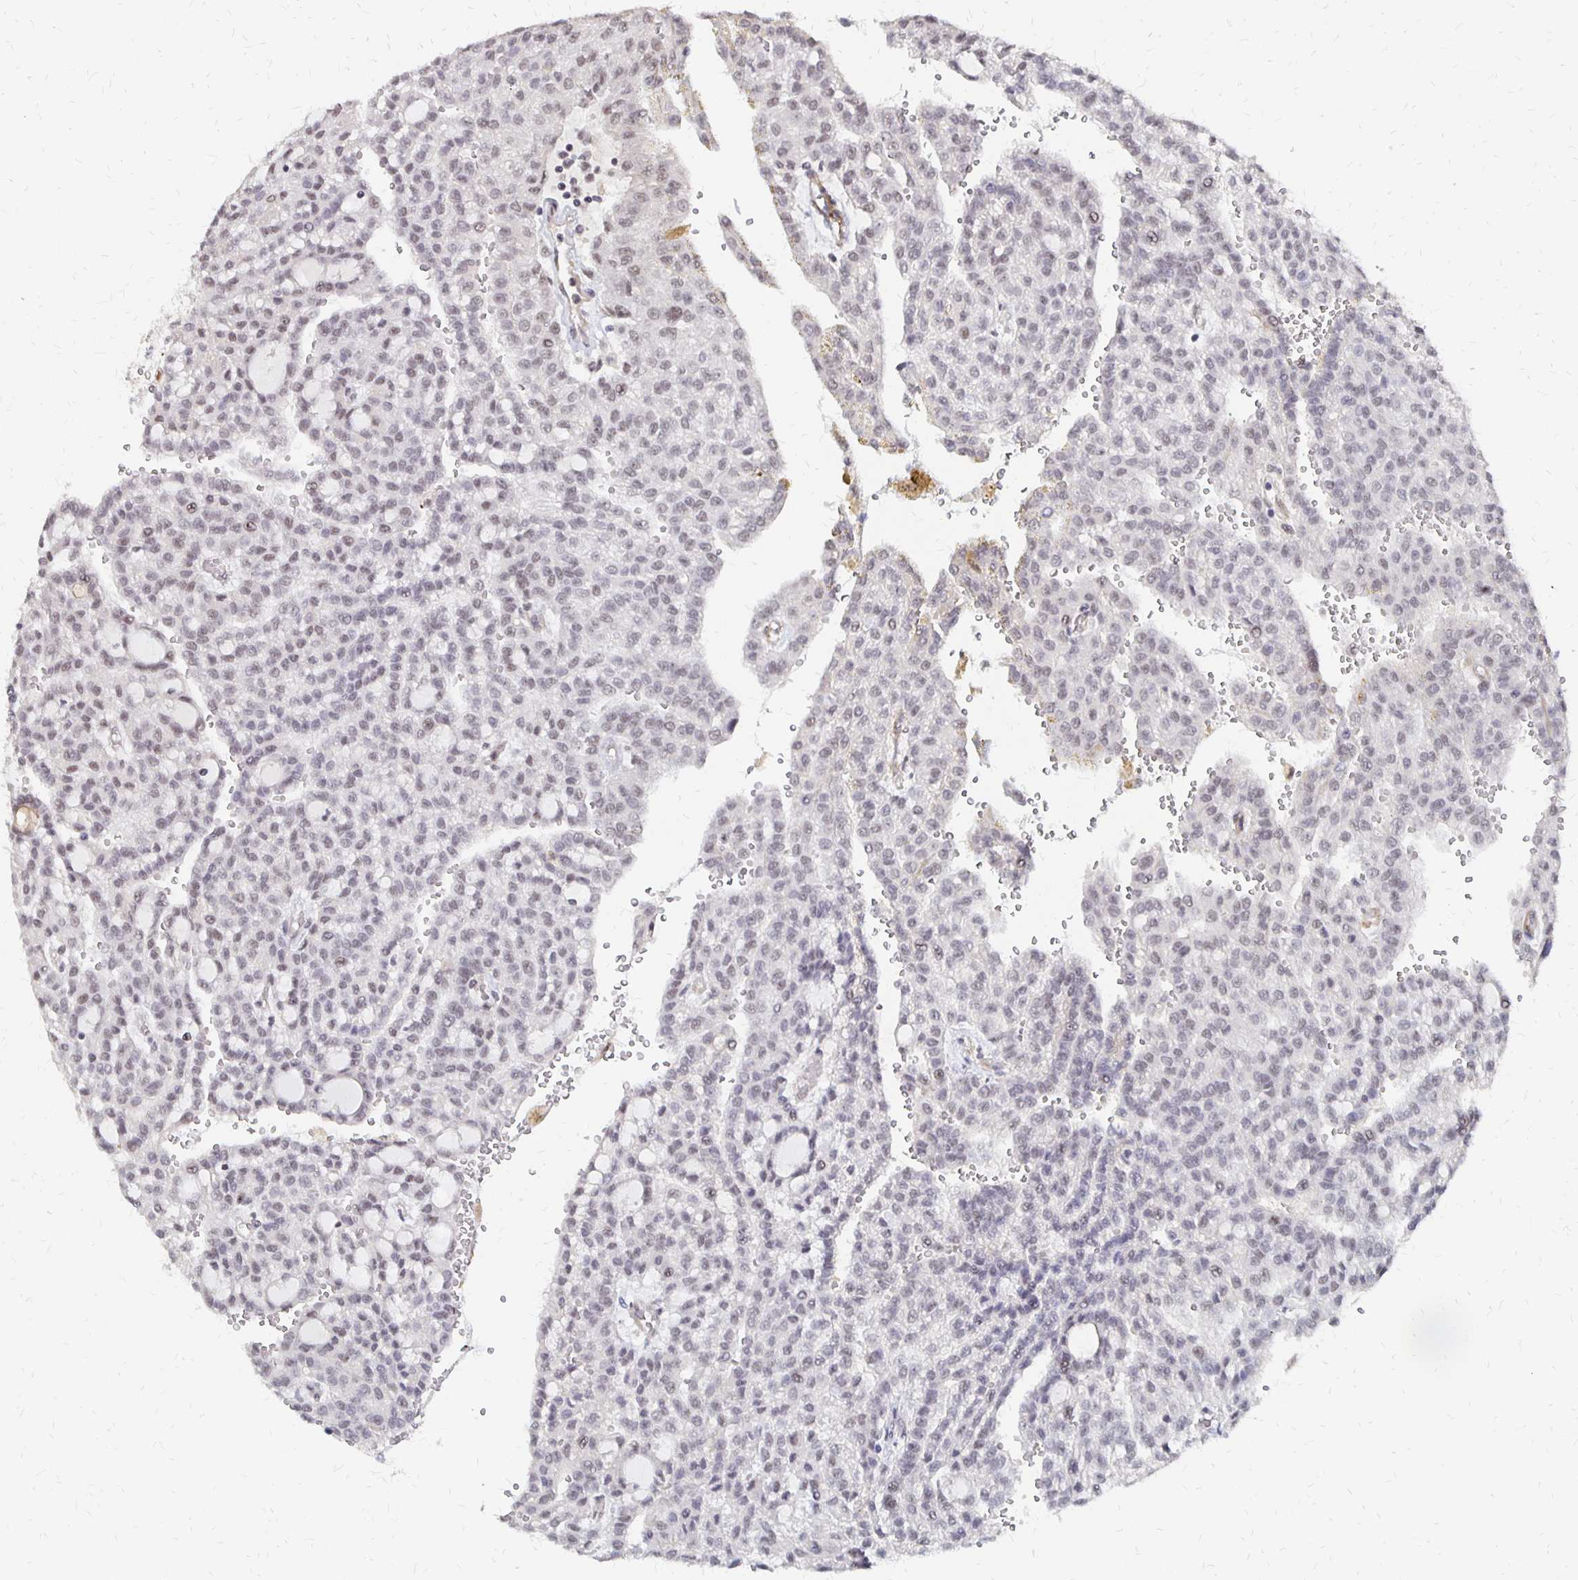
{"staining": {"intensity": "weak", "quantity": "<25%", "location": "nuclear"}, "tissue": "renal cancer", "cell_type": "Tumor cells", "image_type": "cancer", "snomed": [{"axis": "morphology", "description": "Adenocarcinoma, NOS"}, {"axis": "topography", "description": "Kidney"}], "caption": "IHC of human renal cancer (adenocarcinoma) exhibits no staining in tumor cells.", "gene": "CLASRP", "patient": {"sex": "male", "age": 63}}